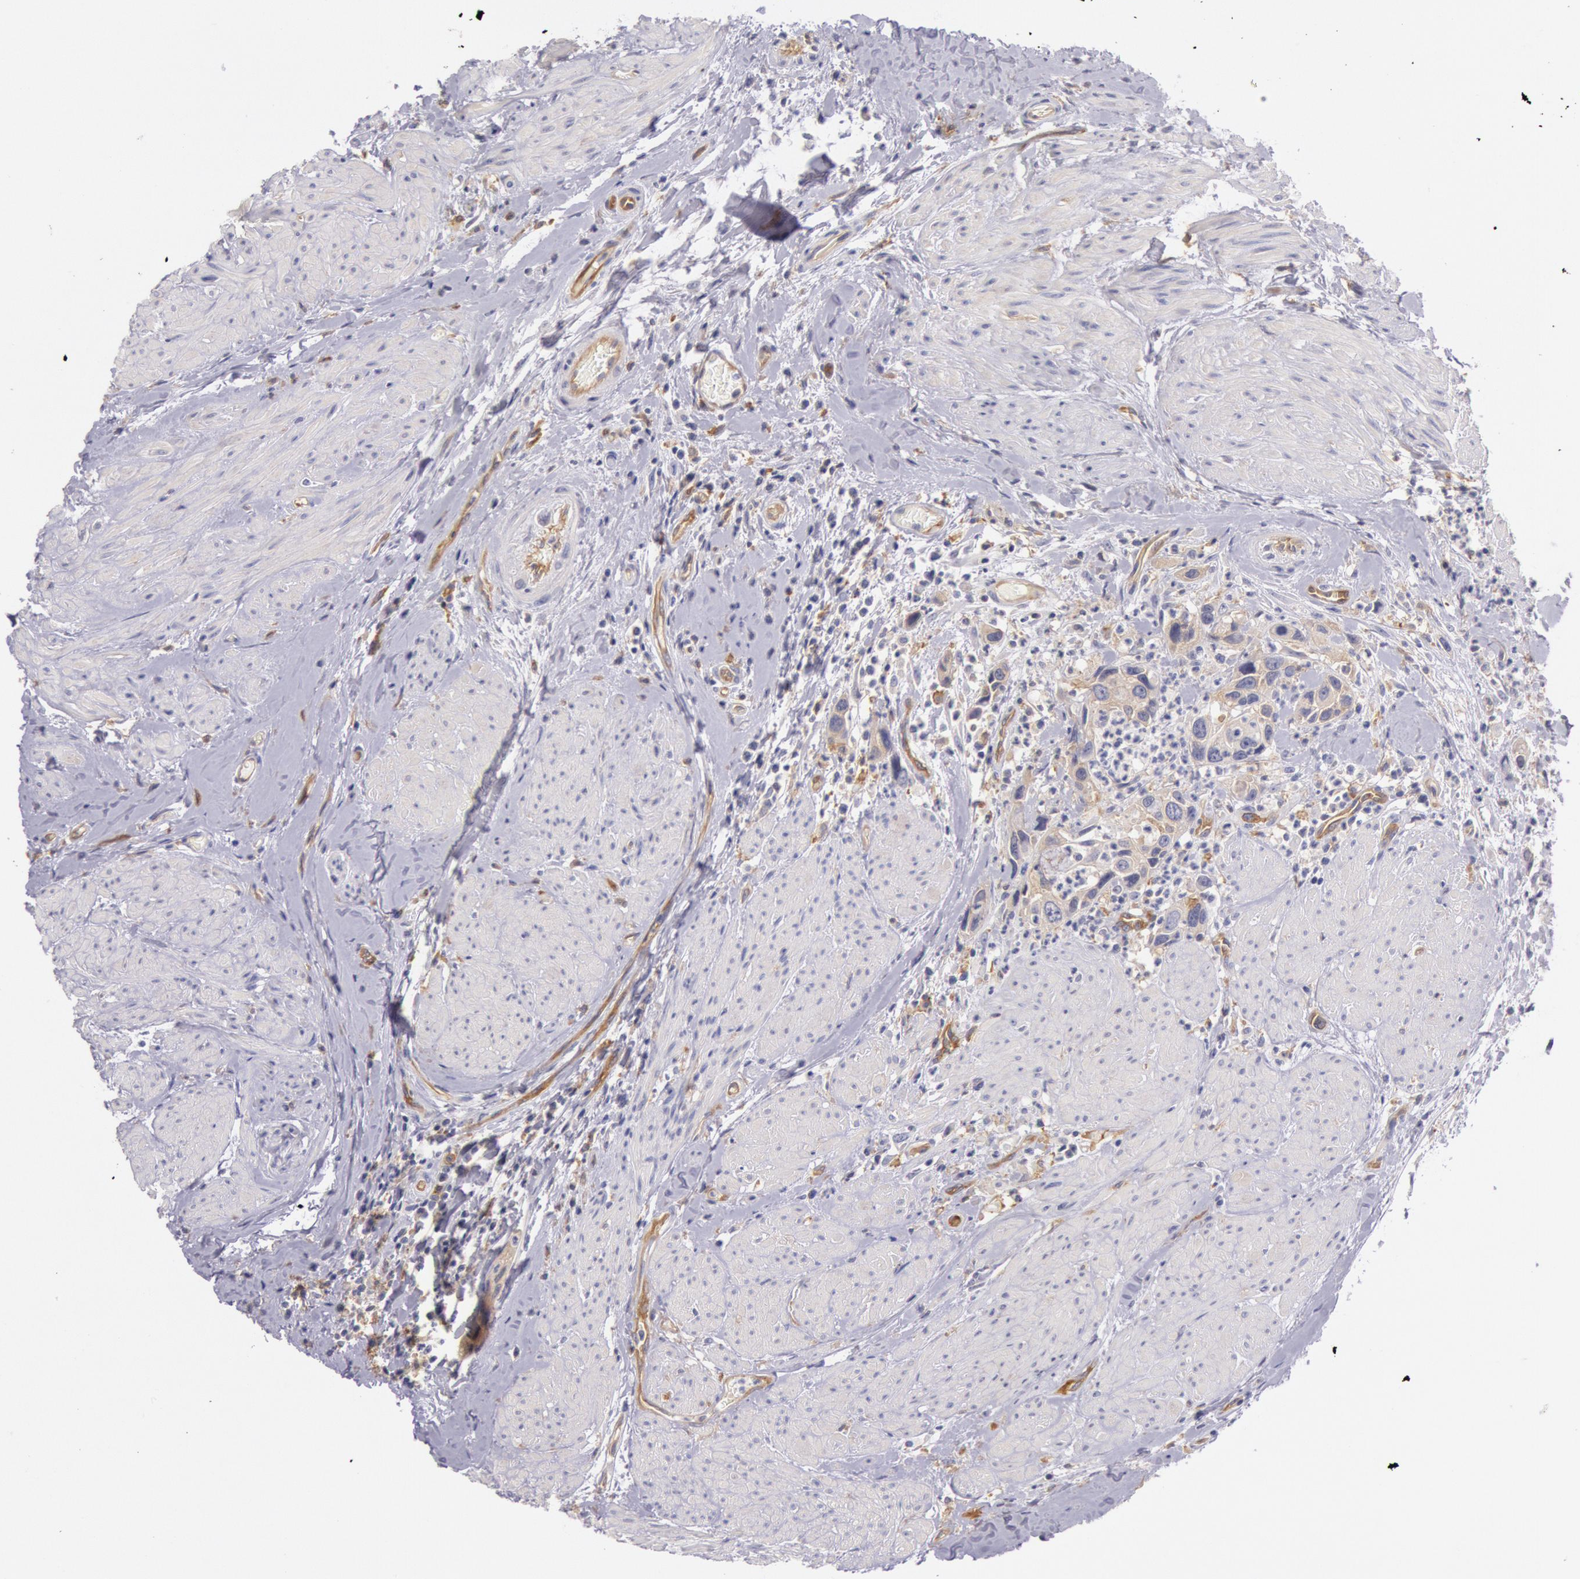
{"staining": {"intensity": "weak", "quantity": "25%-75%", "location": "cytoplasmic/membranous"}, "tissue": "urothelial cancer", "cell_type": "Tumor cells", "image_type": "cancer", "snomed": [{"axis": "morphology", "description": "Urothelial carcinoma, High grade"}, {"axis": "topography", "description": "Urinary bladder"}], "caption": "Protein staining of urothelial cancer tissue demonstrates weak cytoplasmic/membranous positivity in about 25%-75% of tumor cells.", "gene": "MYO5A", "patient": {"sex": "male", "age": 66}}